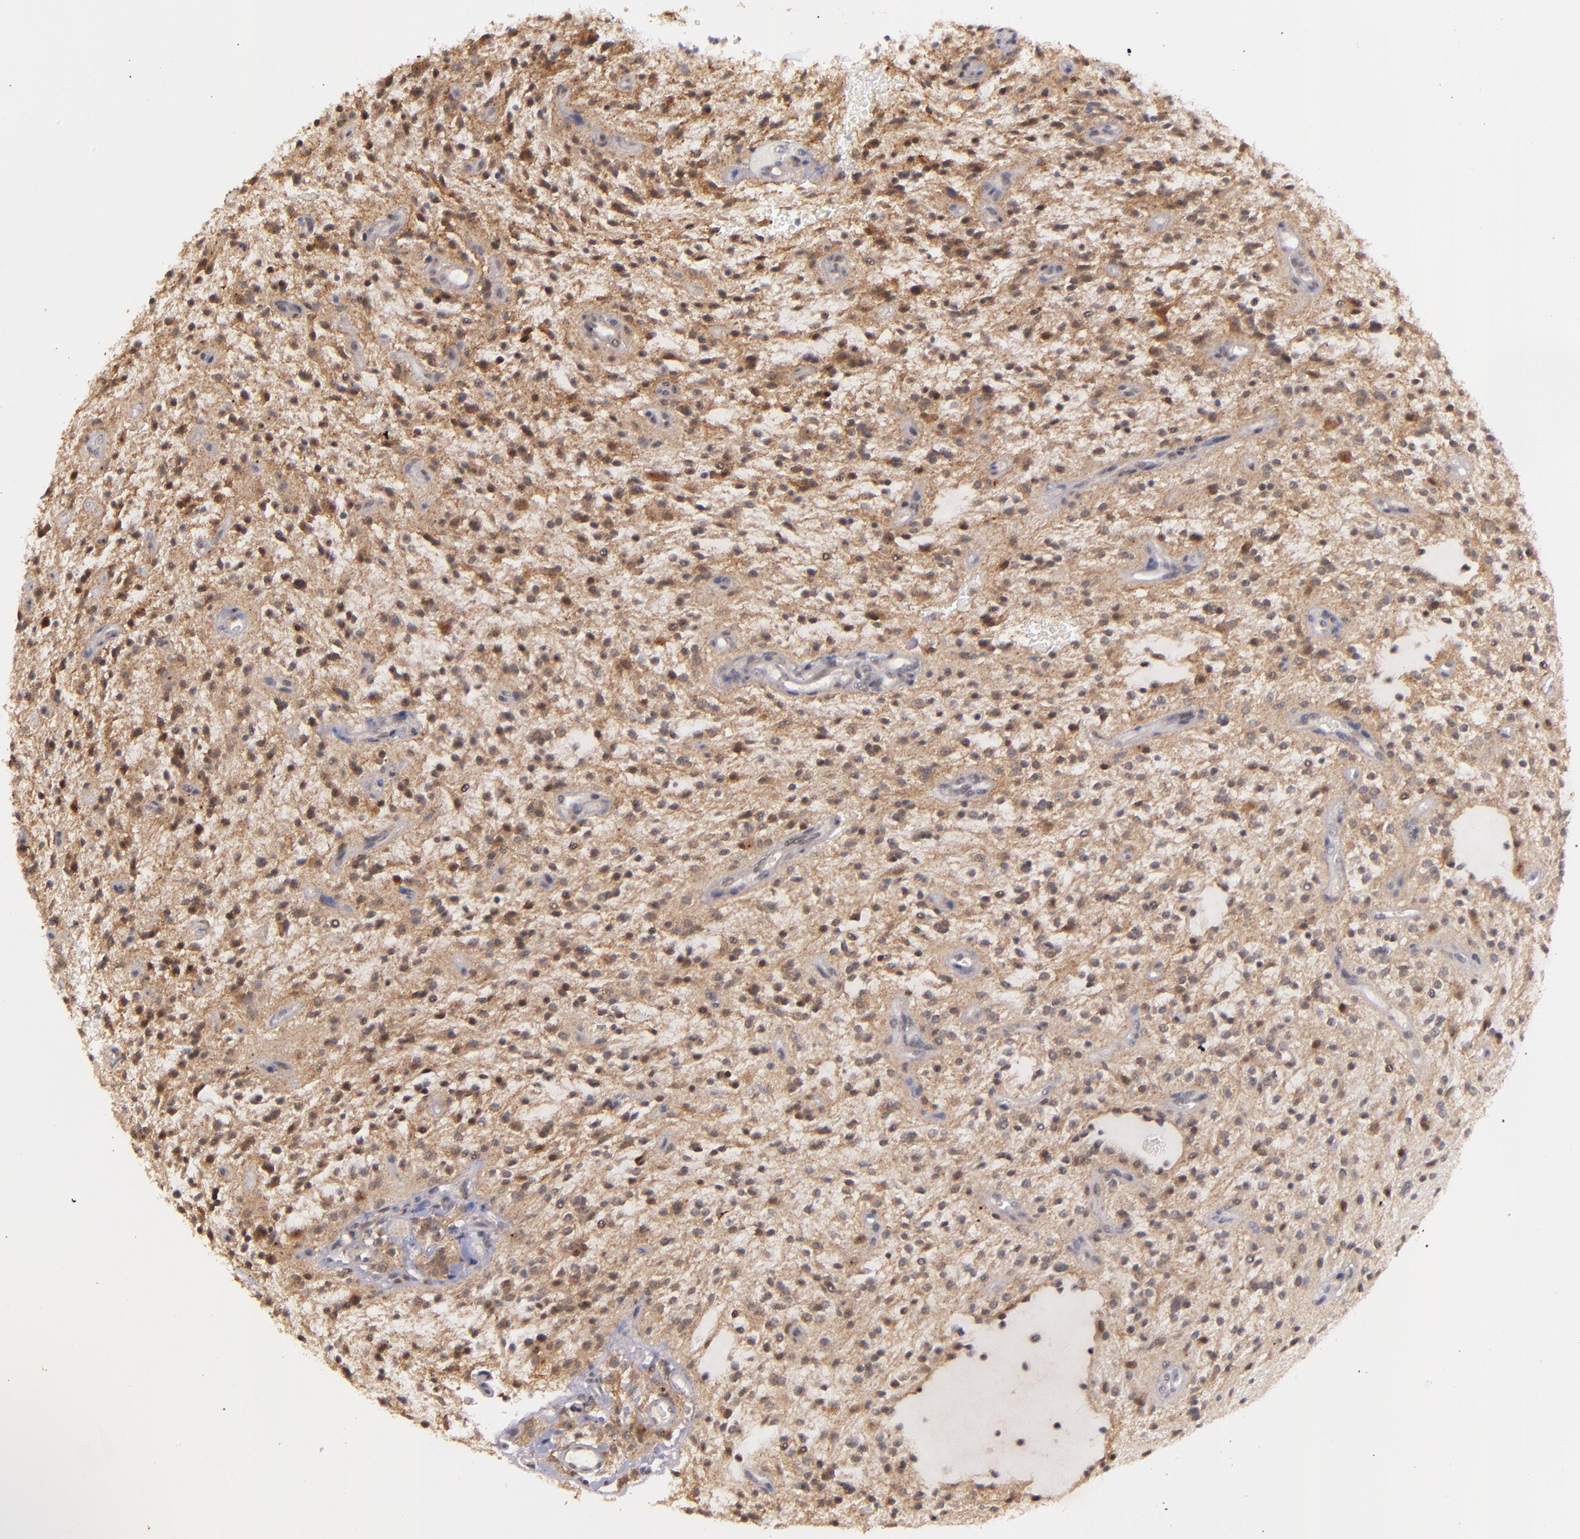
{"staining": {"intensity": "moderate", "quantity": ">75%", "location": "cytoplasmic/membranous"}, "tissue": "glioma", "cell_type": "Tumor cells", "image_type": "cancer", "snomed": [{"axis": "morphology", "description": "Glioma, malignant, NOS"}, {"axis": "topography", "description": "Cerebellum"}], "caption": "The histopathology image displays a brown stain indicating the presence of a protein in the cytoplasmic/membranous of tumor cells in glioma (malignant).", "gene": "SYP", "patient": {"sex": "female", "age": 10}}